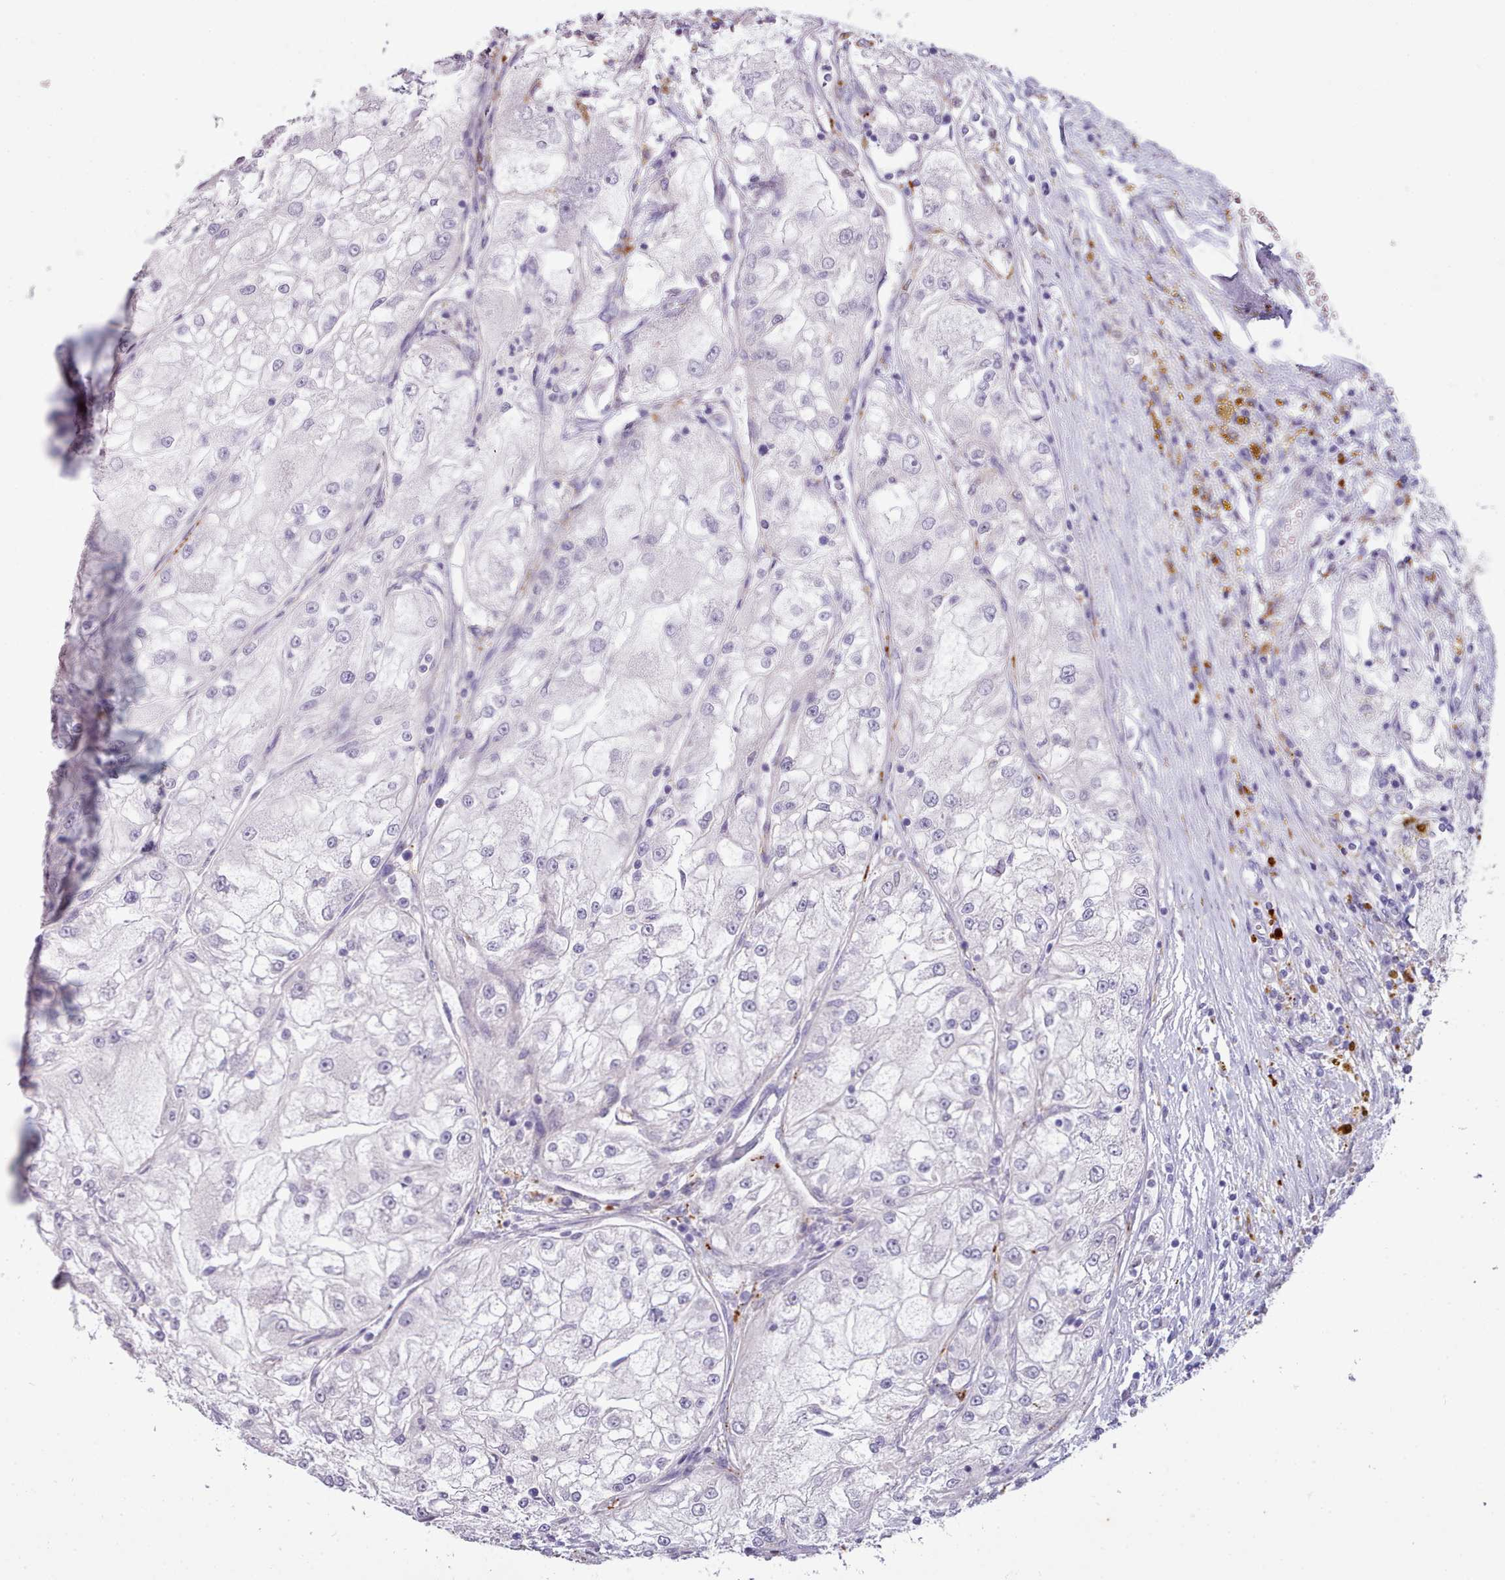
{"staining": {"intensity": "negative", "quantity": "none", "location": "none"}, "tissue": "renal cancer", "cell_type": "Tumor cells", "image_type": "cancer", "snomed": [{"axis": "morphology", "description": "Adenocarcinoma, NOS"}, {"axis": "topography", "description": "Kidney"}], "caption": "Renal adenocarcinoma was stained to show a protein in brown. There is no significant expression in tumor cells. (Brightfield microscopy of DAB (3,3'-diaminobenzidine) immunohistochemistry (IHC) at high magnification).", "gene": "GAA", "patient": {"sex": "female", "age": 72}}